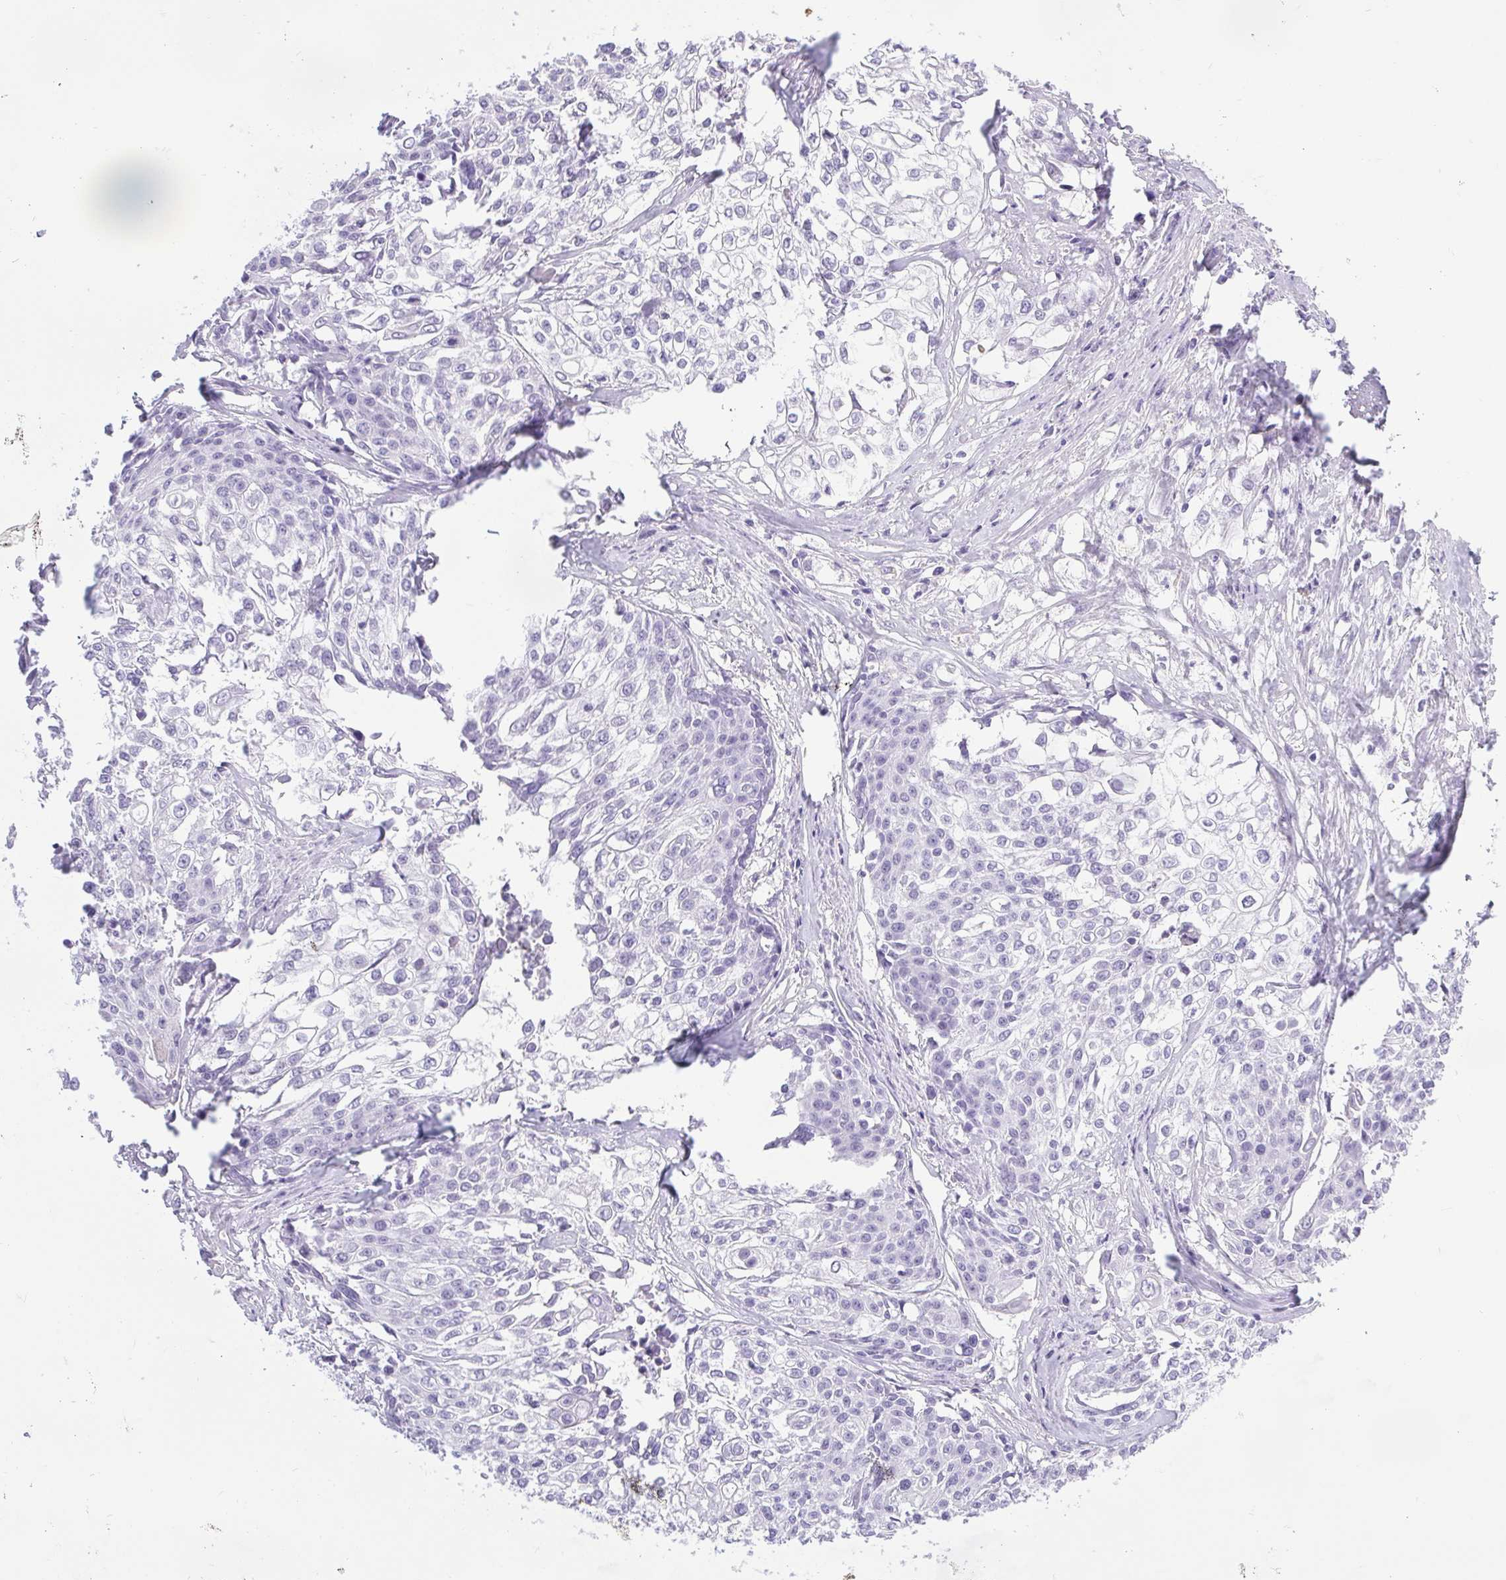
{"staining": {"intensity": "negative", "quantity": "none", "location": "none"}, "tissue": "cervical cancer", "cell_type": "Tumor cells", "image_type": "cancer", "snomed": [{"axis": "morphology", "description": "Squamous cell carcinoma, NOS"}, {"axis": "topography", "description": "Cervix"}], "caption": "Immunohistochemical staining of squamous cell carcinoma (cervical) reveals no significant staining in tumor cells.", "gene": "BCAS1", "patient": {"sex": "female", "age": 39}}